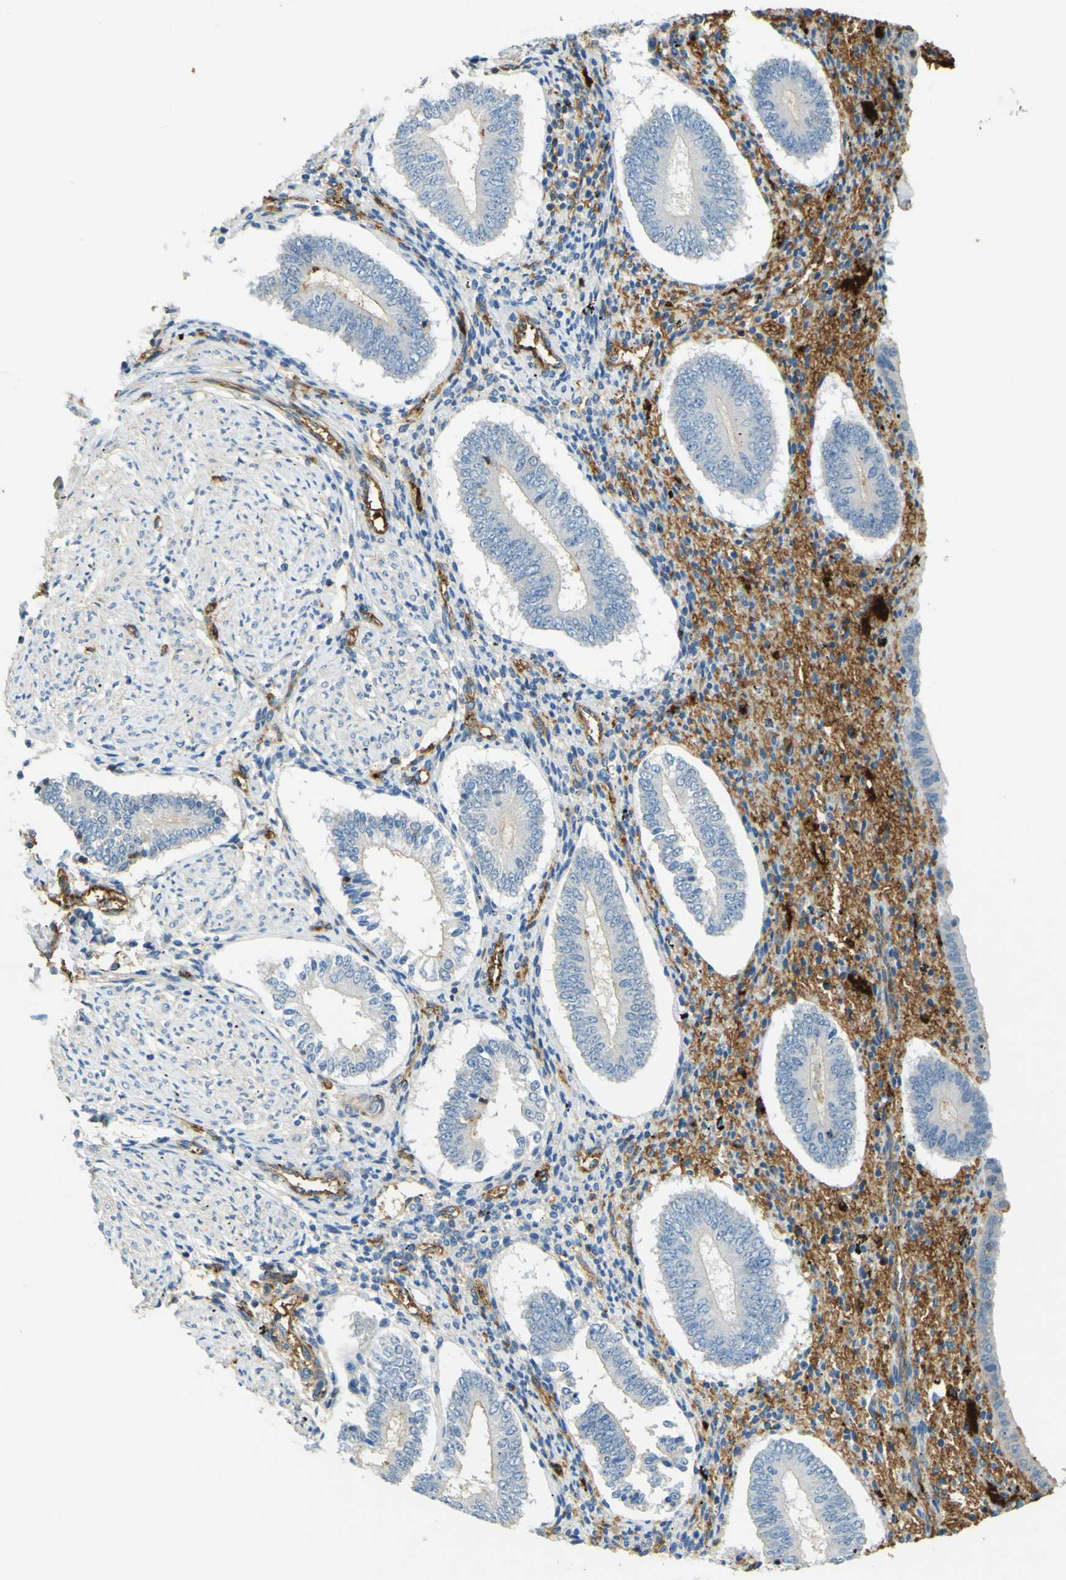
{"staining": {"intensity": "moderate", "quantity": "25%-75%", "location": "cytoplasmic/membranous"}, "tissue": "endometrium", "cell_type": "Cells in endometrial stroma", "image_type": "normal", "snomed": [{"axis": "morphology", "description": "Normal tissue, NOS"}, {"axis": "topography", "description": "Endometrium"}], "caption": "Immunohistochemical staining of unremarkable human endometrium shows 25%-75% levels of moderate cytoplasmic/membranous protein expression in approximately 25%-75% of cells in endometrial stroma.", "gene": "PLXDC1", "patient": {"sex": "female", "age": 42}}